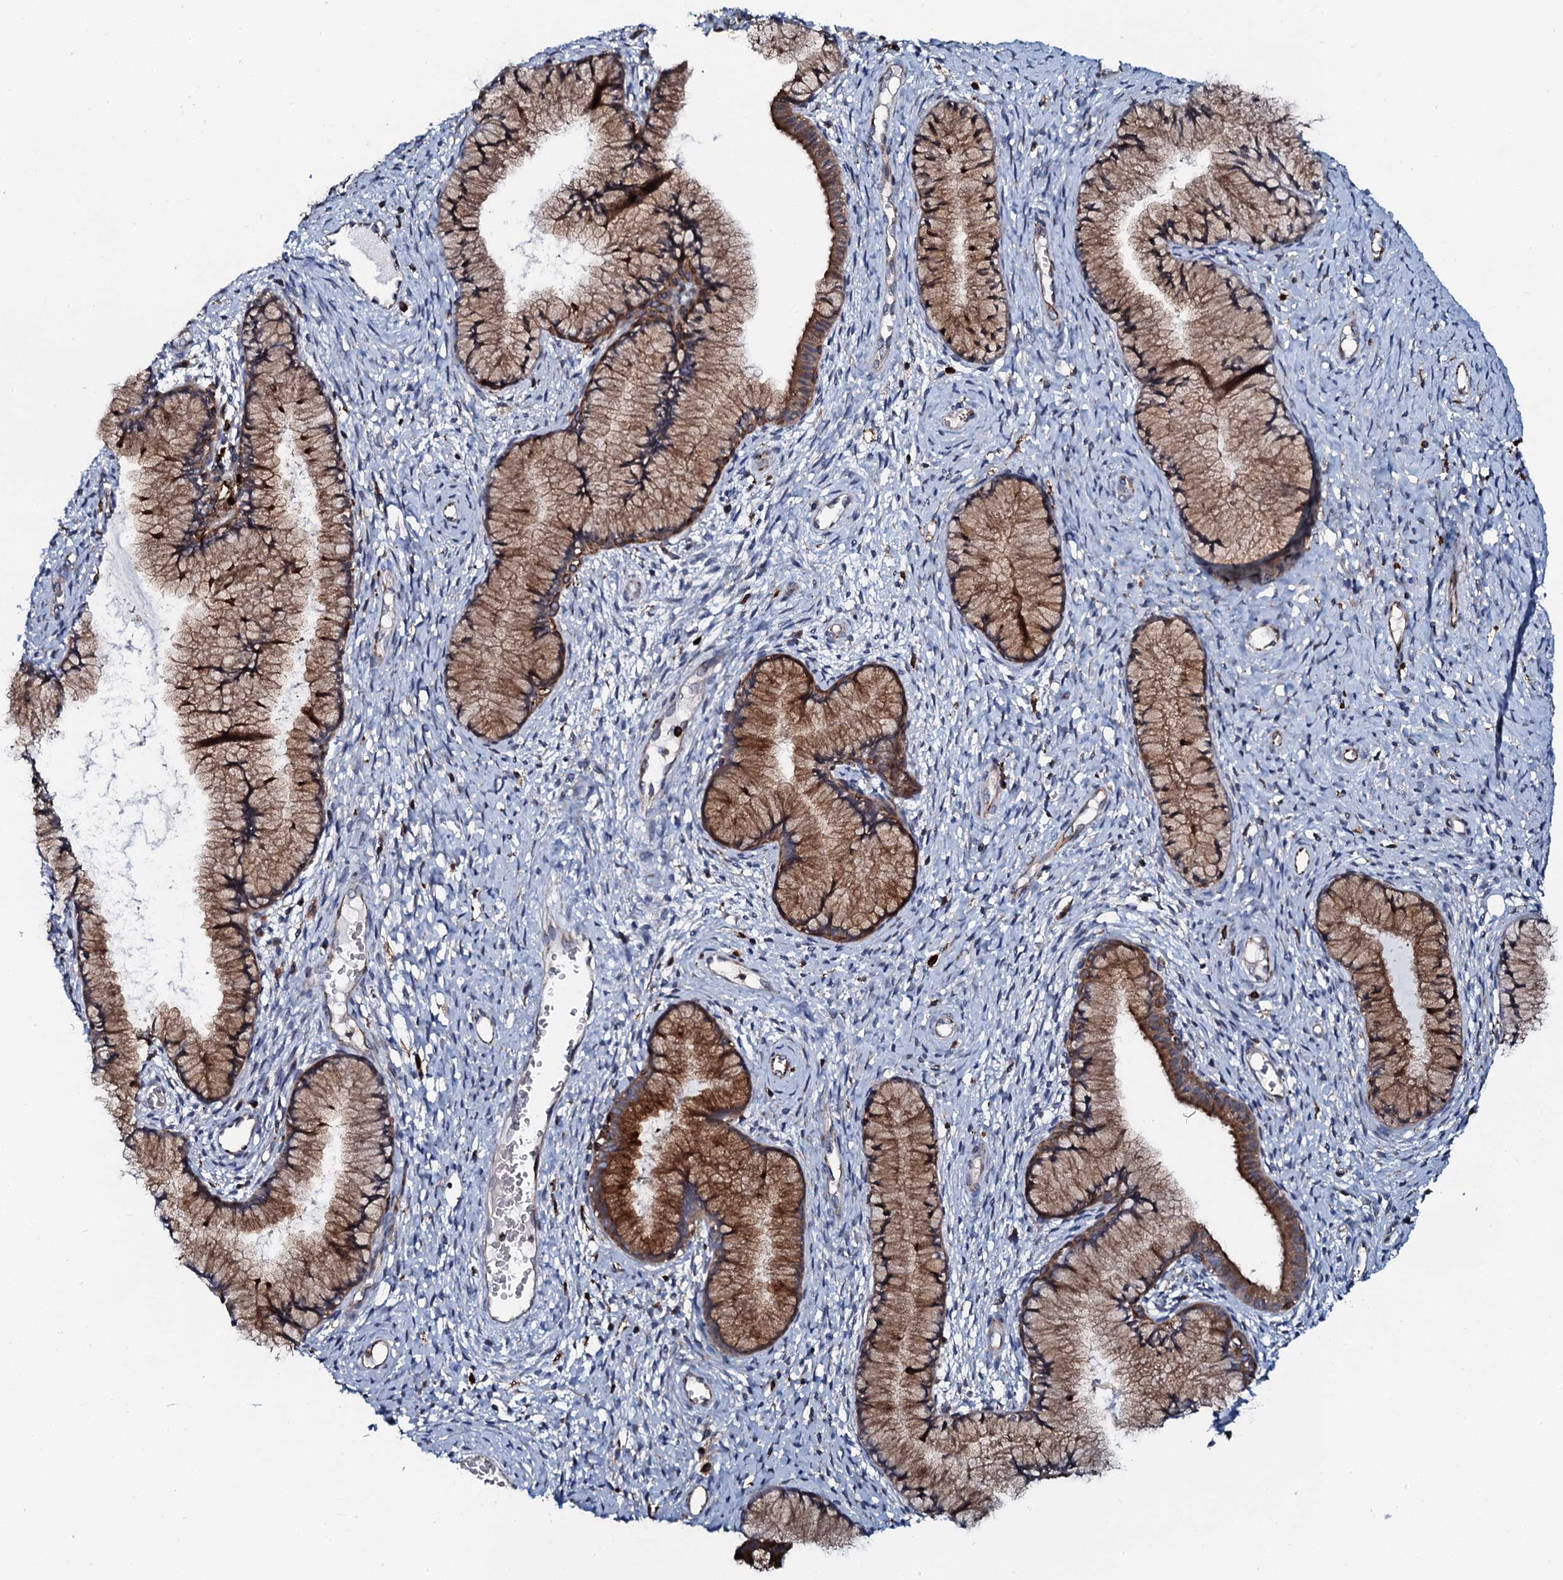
{"staining": {"intensity": "strong", "quantity": ">75%", "location": "cytoplasmic/membranous"}, "tissue": "cervix", "cell_type": "Glandular cells", "image_type": "normal", "snomed": [{"axis": "morphology", "description": "Normal tissue, NOS"}, {"axis": "topography", "description": "Cervix"}], "caption": "Cervix stained for a protein exhibits strong cytoplasmic/membranous positivity in glandular cells. The staining was performed using DAB, with brown indicating positive protein expression. Nuclei are stained blue with hematoxylin.", "gene": "VAMP8", "patient": {"sex": "female", "age": 42}}